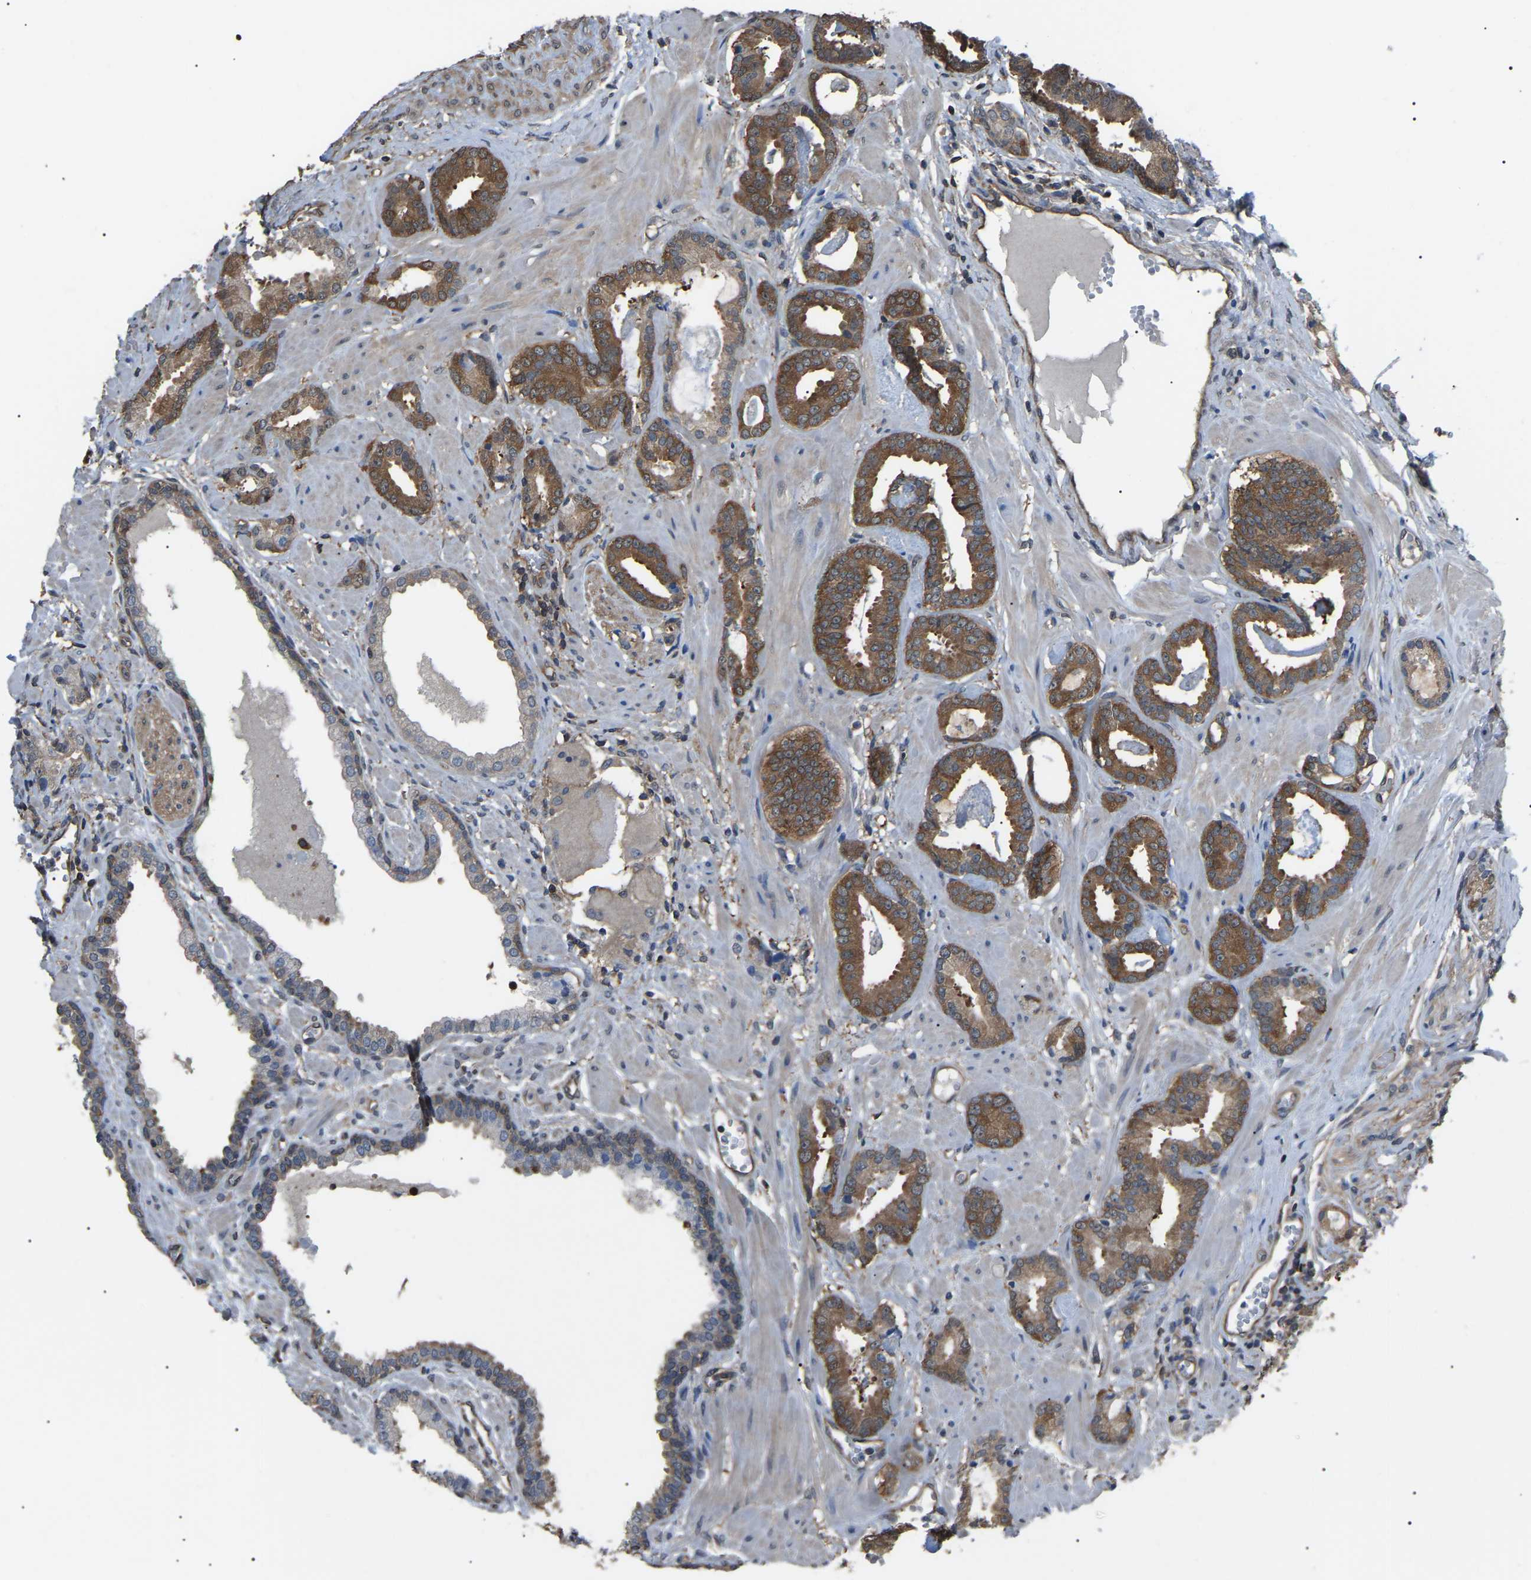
{"staining": {"intensity": "moderate", "quantity": ">75%", "location": "cytoplasmic/membranous"}, "tissue": "prostate cancer", "cell_type": "Tumor cells", "image_type": "cancer", "snomed": [{"axis": "morphology", "description": "Adenocarcinoma, Low grade"}, {"axis": "topography", "description": "Prostate"}], "caption": "High-power microscopy captured an immunohistochemistry (IHC) image of prostate cancer, revealing moderate cytoplasmic/membranous positivity in about >75% of tumor cells. (DAB = brown stain, brightfield microscopy at high magnification).", "gene": "PDCD5", "patient": {"sex": "male", "age": 53}}